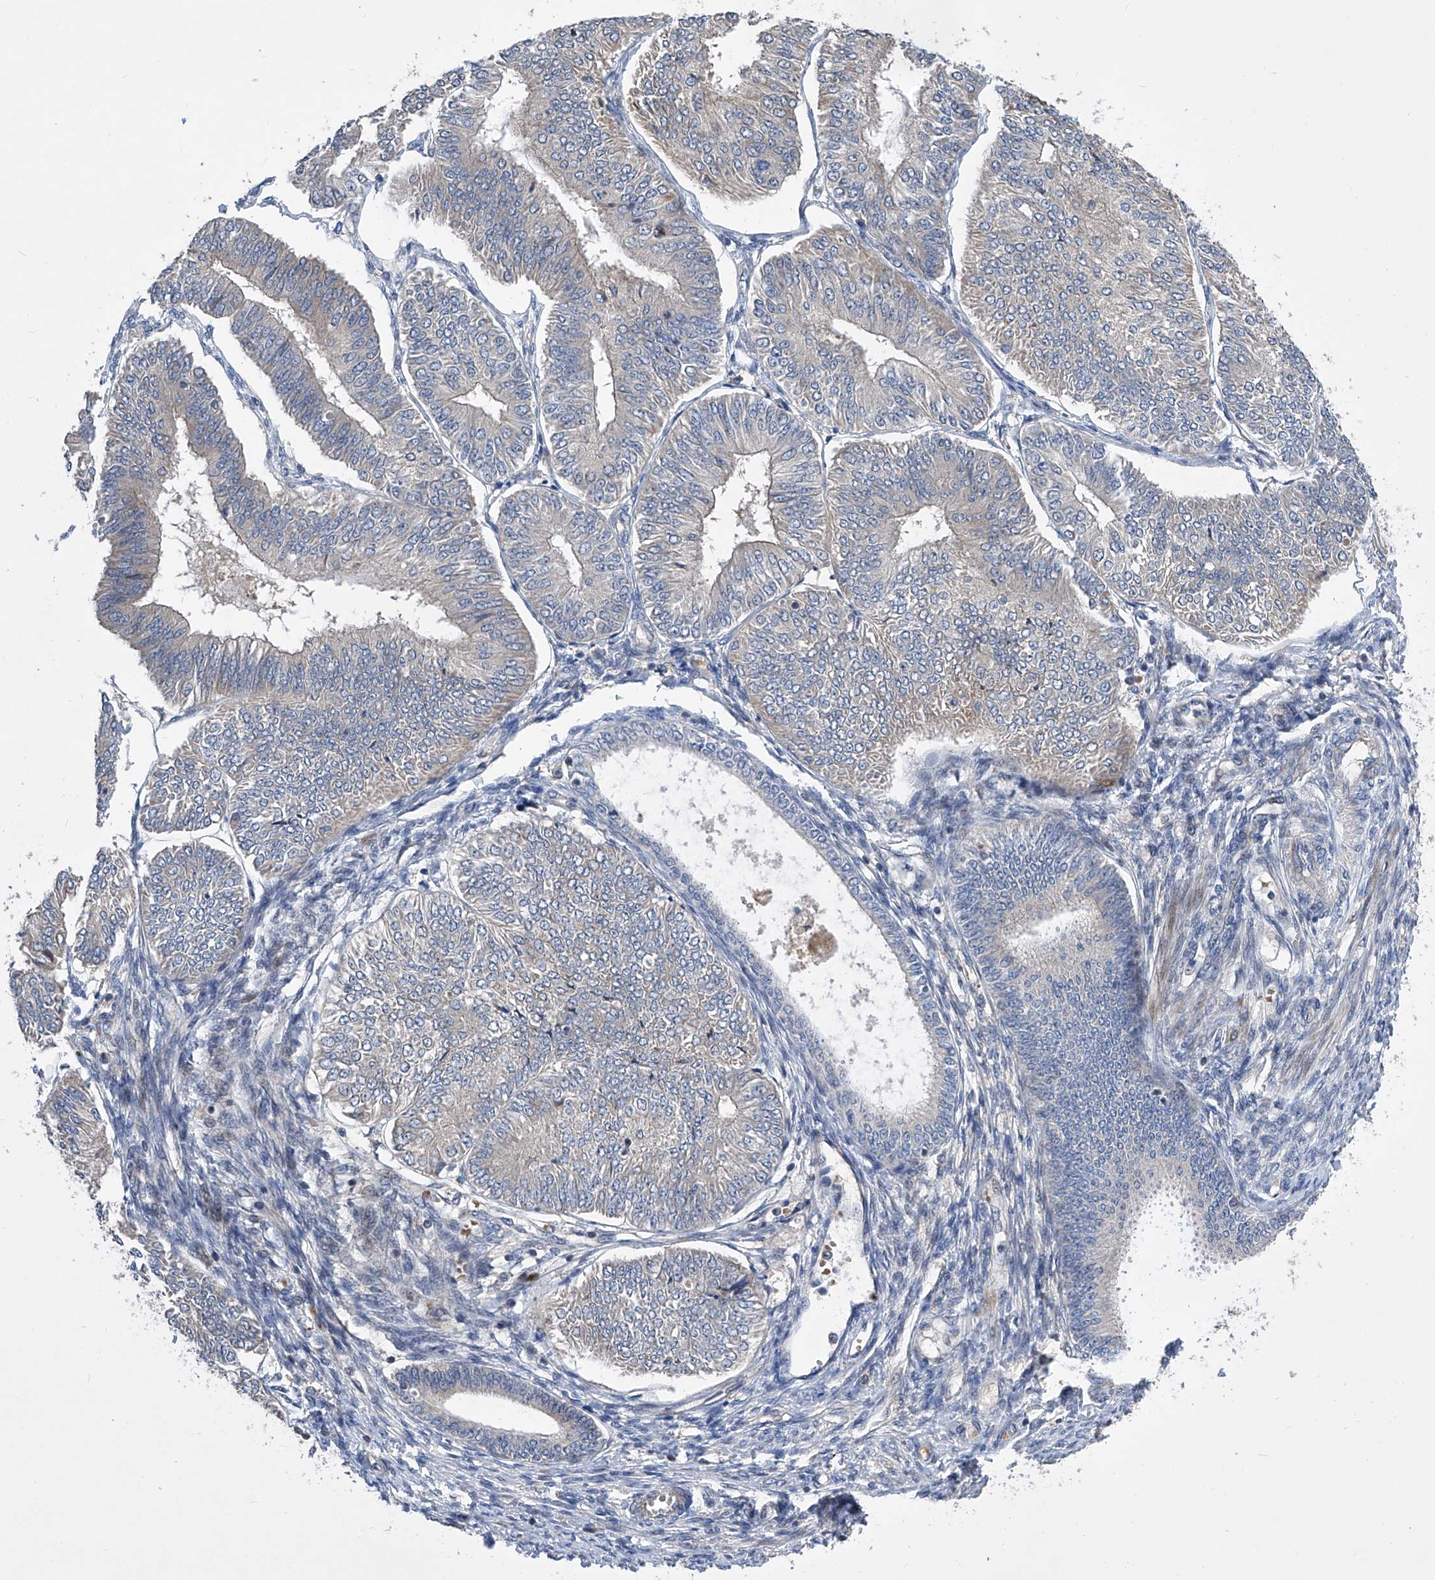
{"staining": {"intensity": "negative", "quantity": "none", "location": "none"}, "tissue": "endometrial cancer", "cell_type": "Tumor cells", "image_type": "cancer", "snomed": [{"axis": "morphology", "description": "Adenocarcinoma, NOS"}, {"axis": "topography", "description": "Endometrium"}], "caption": "DAB (3,3'-diaminobenzidine) immunohistochemical staining of adenocarcinoma (endometrial) exhibits no significant positivity in tumor cells.", "gene": "USF3", "patient": {"sex": "female", "age": 58}}